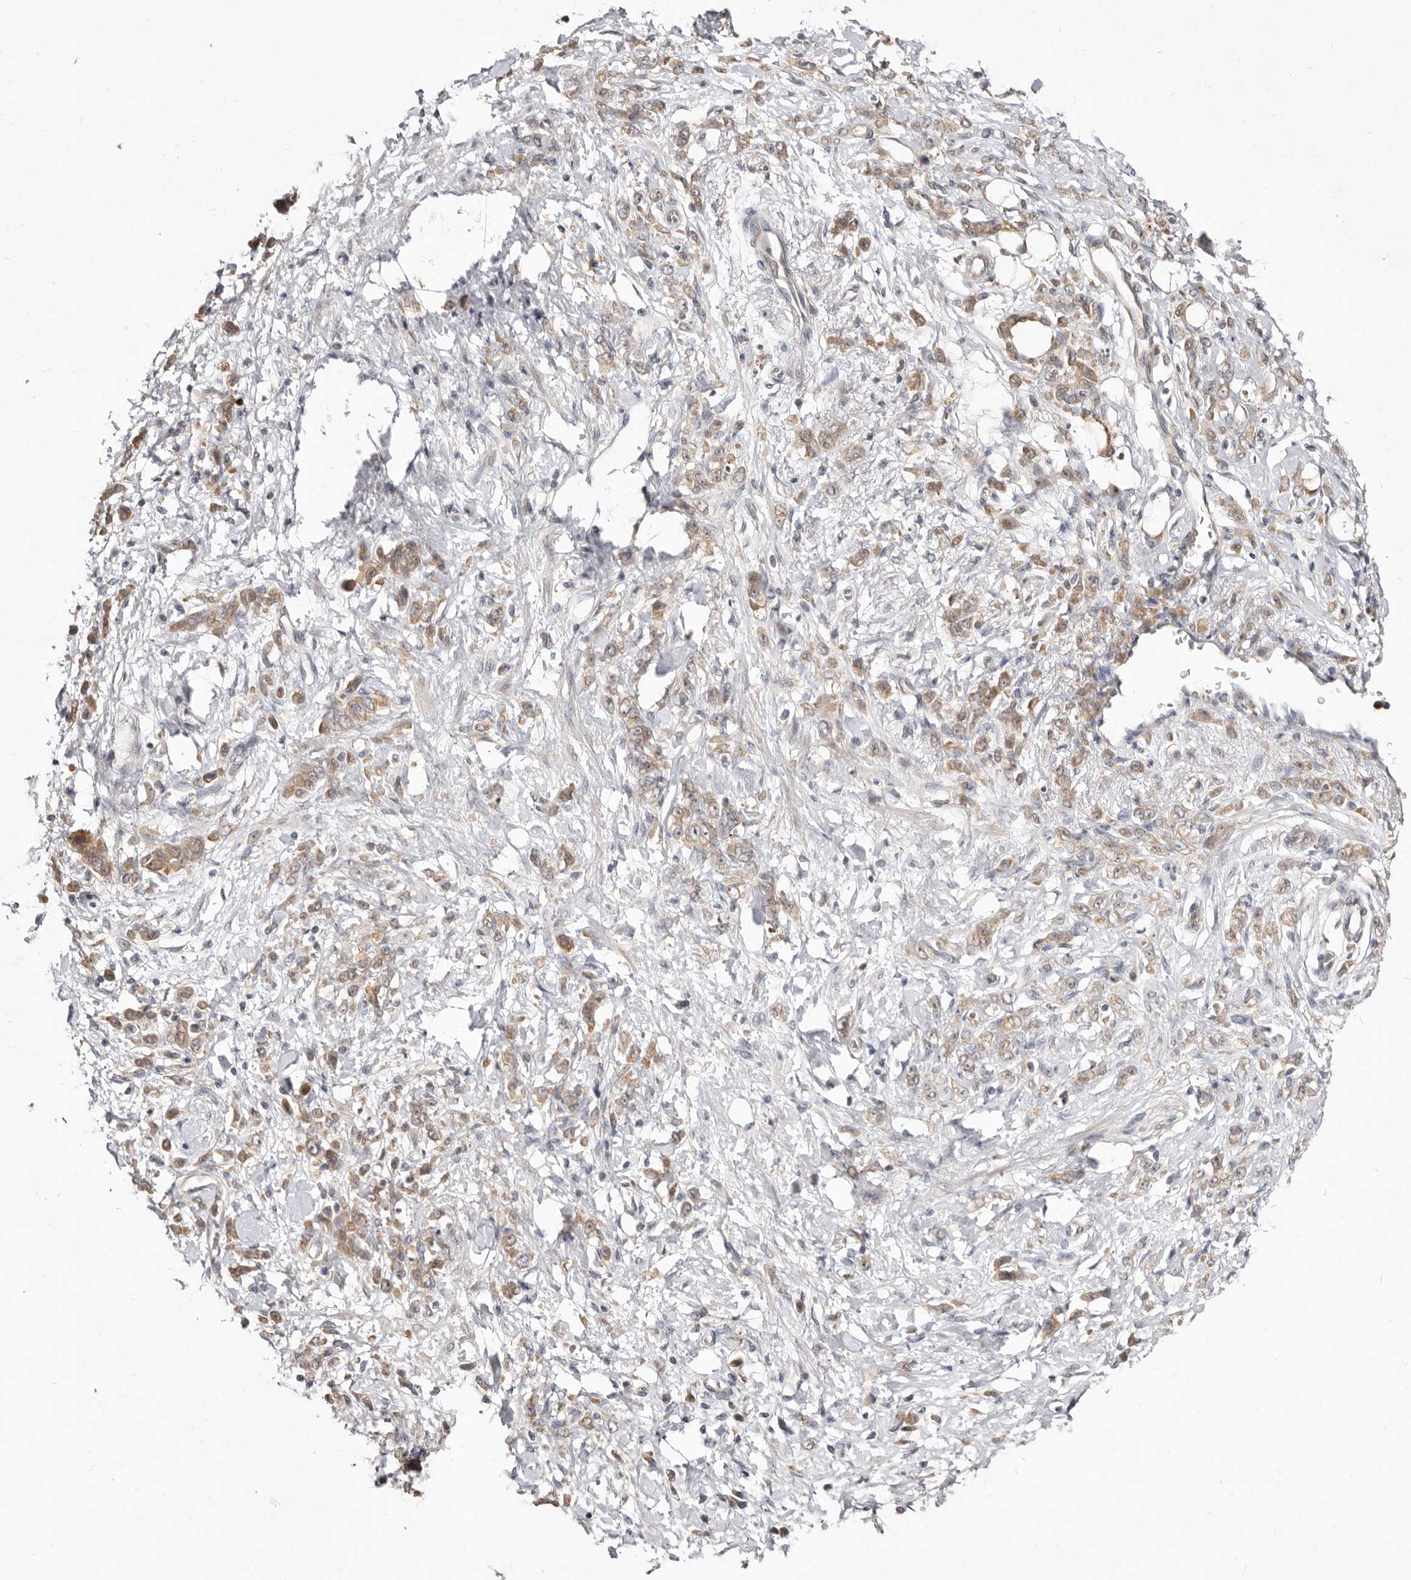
{"staining": {"intensity": "weak", "quantity": ">75%", "location": "cytoplasmic/membranous"}, "tissue": "stomach cancer", "cell_type": "Tumor cells", "image_type": "cancer", "snomed": [{"axis": "morphology", "description": "Normal tissue, NOS"}, {"axis": "morphology", "description": "Adenocarcinoma, NOS"}, {"axis": "topography", "description": "Stomach"}], "caption": "Weak cytoplasmic/membranous protein positivity is present in about >75% of tumor cells in adenocarcinoma (stomach). (IHC, brightfield microscopy, high magnification).", "gene": "TC2N", "patient": {"sex": "male", "age": 82}}